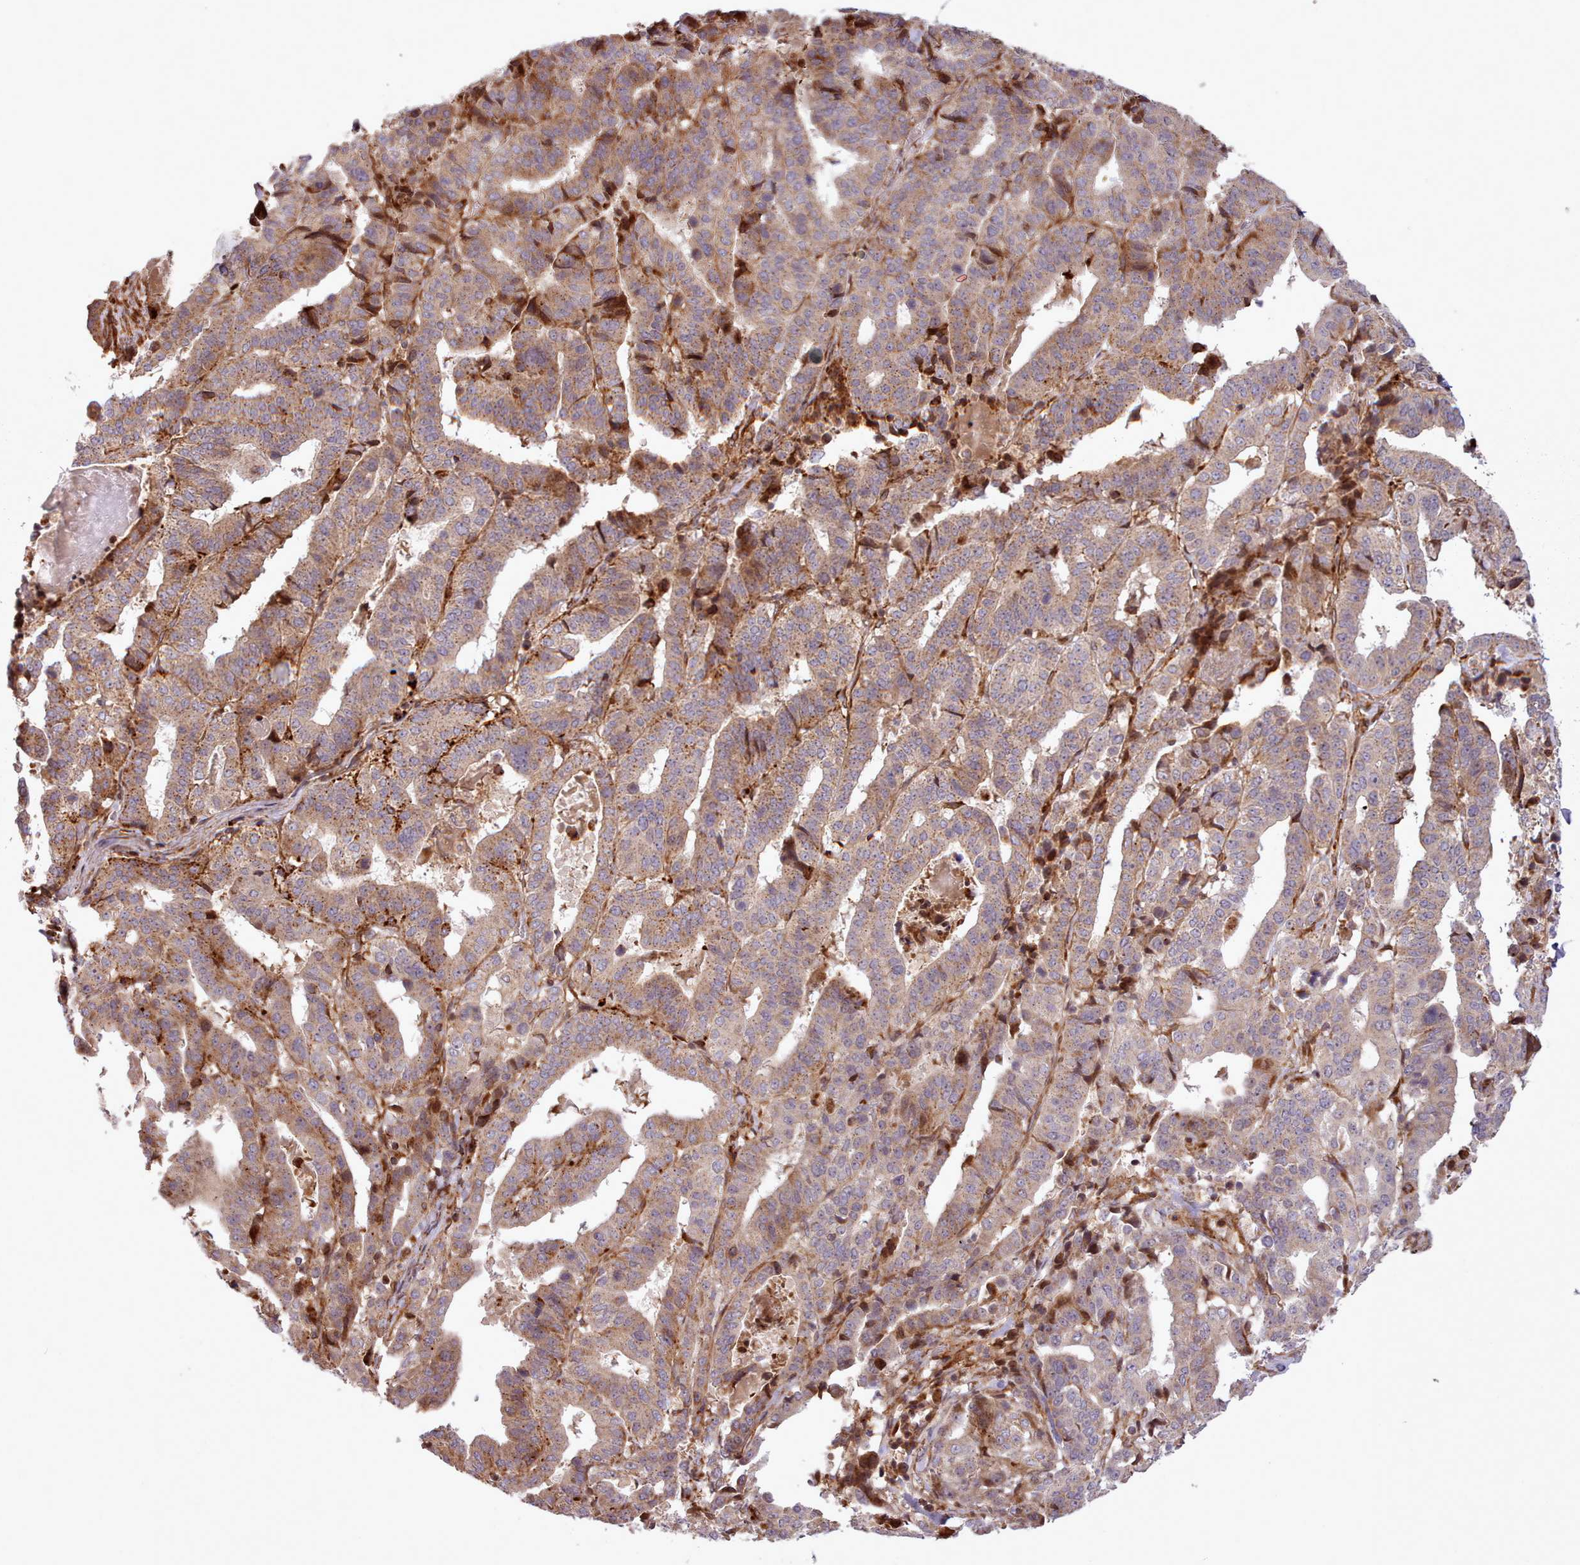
{"staining": {"intensity": "moderate", "quantity": ">75%", "location": "cytoplasmic/membranous"}, "tissue": "stomach cancer", "cell_type": "Tumor cells", "image_type": "cancer", "snomed": [{"axis": "morphology", "description": "Adenocarcinoma, NOS"}, {"axis": "topography", "description": "Stomach"}], "caption": "Adenocarcinoma (stomach) stained for a protein (brown) displays moderate cytoplasmic/membranous positive expression in about >75% of tumor cells.", "gene": "NLRP7", "patient": {"sex": "male", "age": 48}}